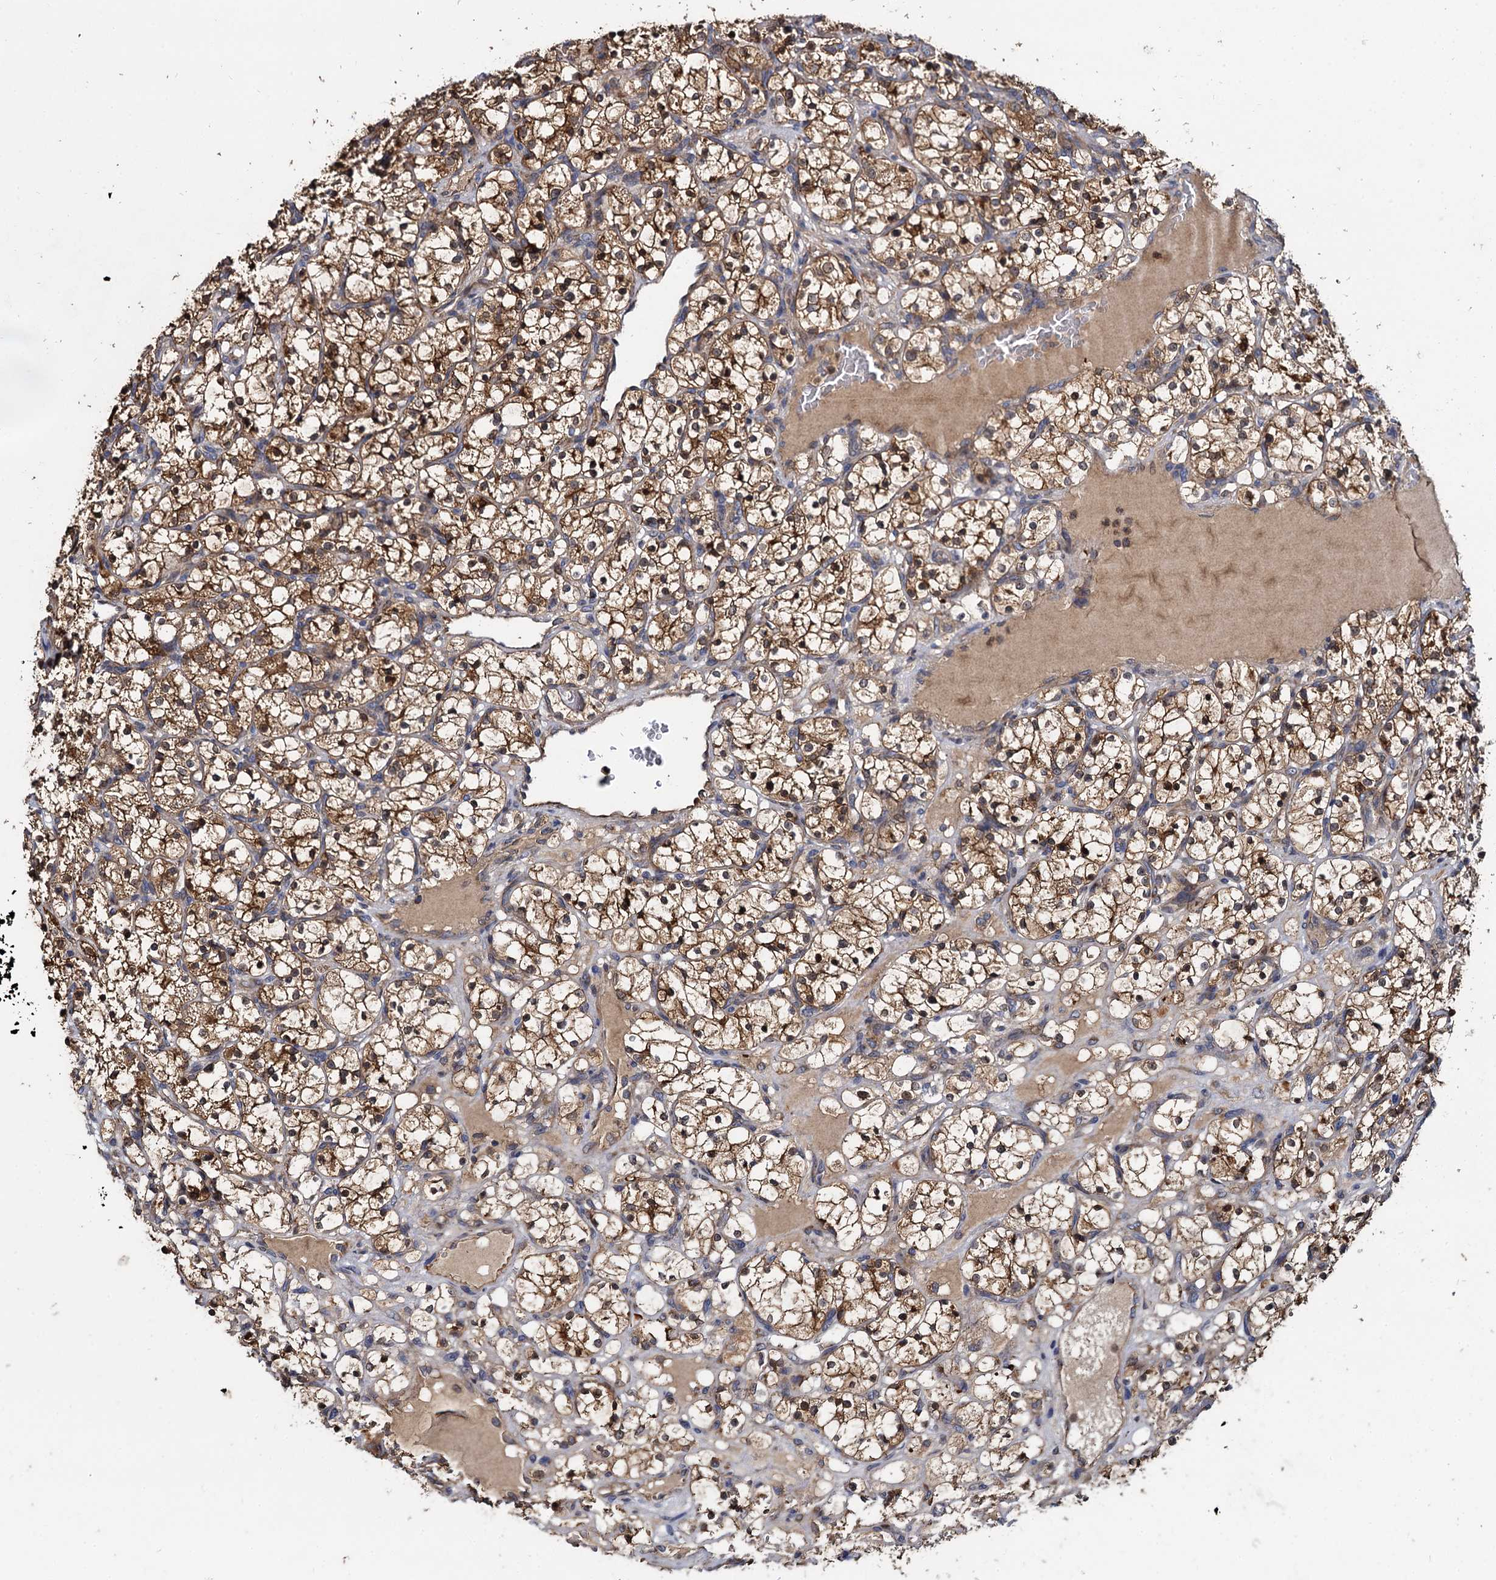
{"staining": {"intensity": "moderate", "quantity": ">75%", "location": "cytoplasmic/membranous,nuclear"}, "tissue": "renal cancer", "cell_type": "Tumor cells", "image_type": "cancer", "snomed": [{"axis": "morphology", "description": "Adenocarcinoma, NOS"}, {"axis": "topography", "description": "Kidney"}], "caption": "High-magnification brightfield microscopy of renal adenocarcinoma stained with DAB (brown) and counterstained with hematoxylin (blue). tumor cells exhibit moderate cytoplasmic/membranous and nuclear staining is appreciated in approximately>75% of cells.", "gene": "CEP192", "patient": {"sex": "female", "age": 69}}